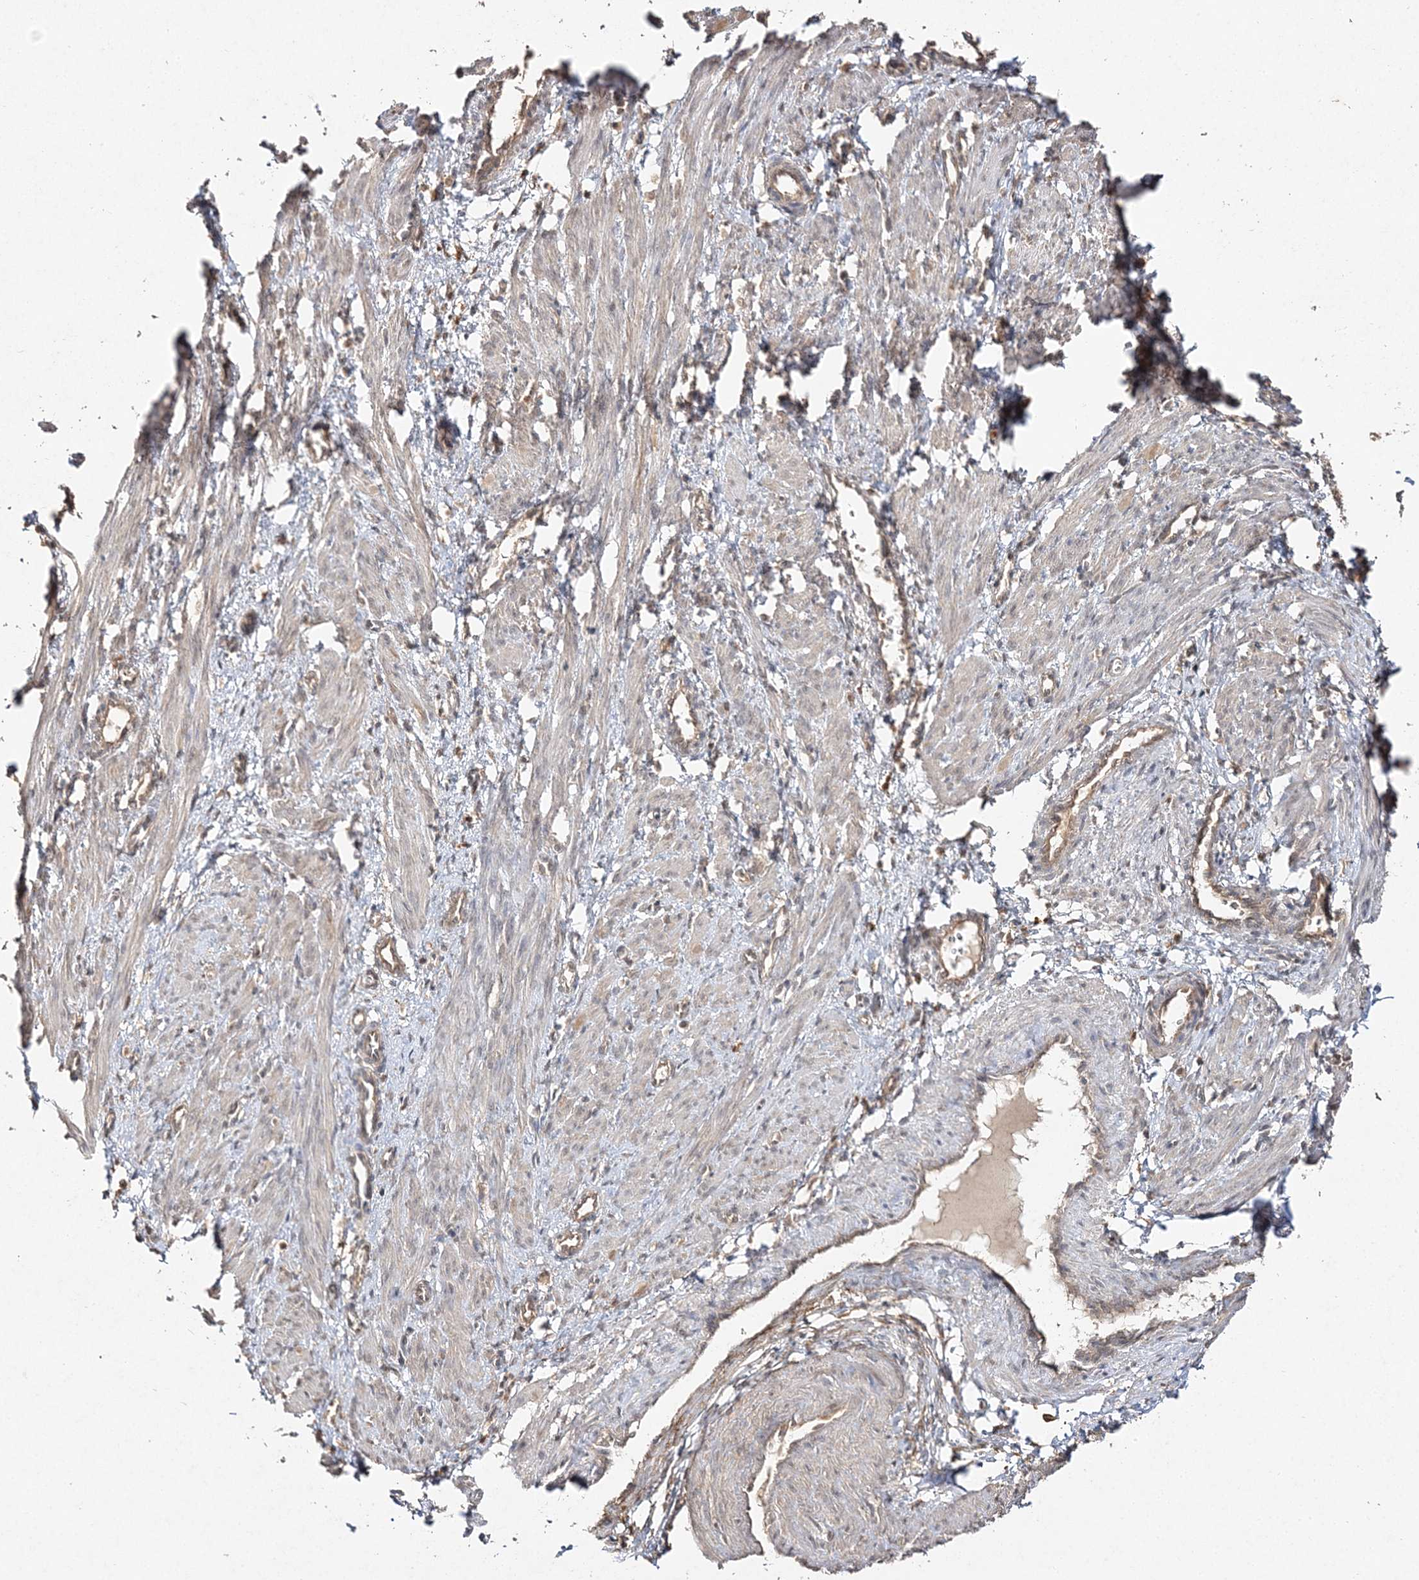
{"staining": {"intensity": "weak", "quantity": "<25%", "location": "cytoplasmic/membranous"}, "tissue": "smooth muscle", "cell_type": "Smooth muscle cells", "image_type": "normal", "snomed": [{"axis": "morphology", "description": "Normal tissue, NOS"}, {"axis": "topography", "description": "Endometrium"}], "caption": "Immunohistochemistry histopathology image of normal smooth muscle: smooth muscle stained with DAB displays no significant protein expression in smooth muscle cells. (Stains: DAB immunohistochemistry (IHC) with hematoxylin counter stain, Microscopy: brightfield microscopy at high magnification).", "gene": "S100A11", "patient": {"sex": "female", "age": 33}}